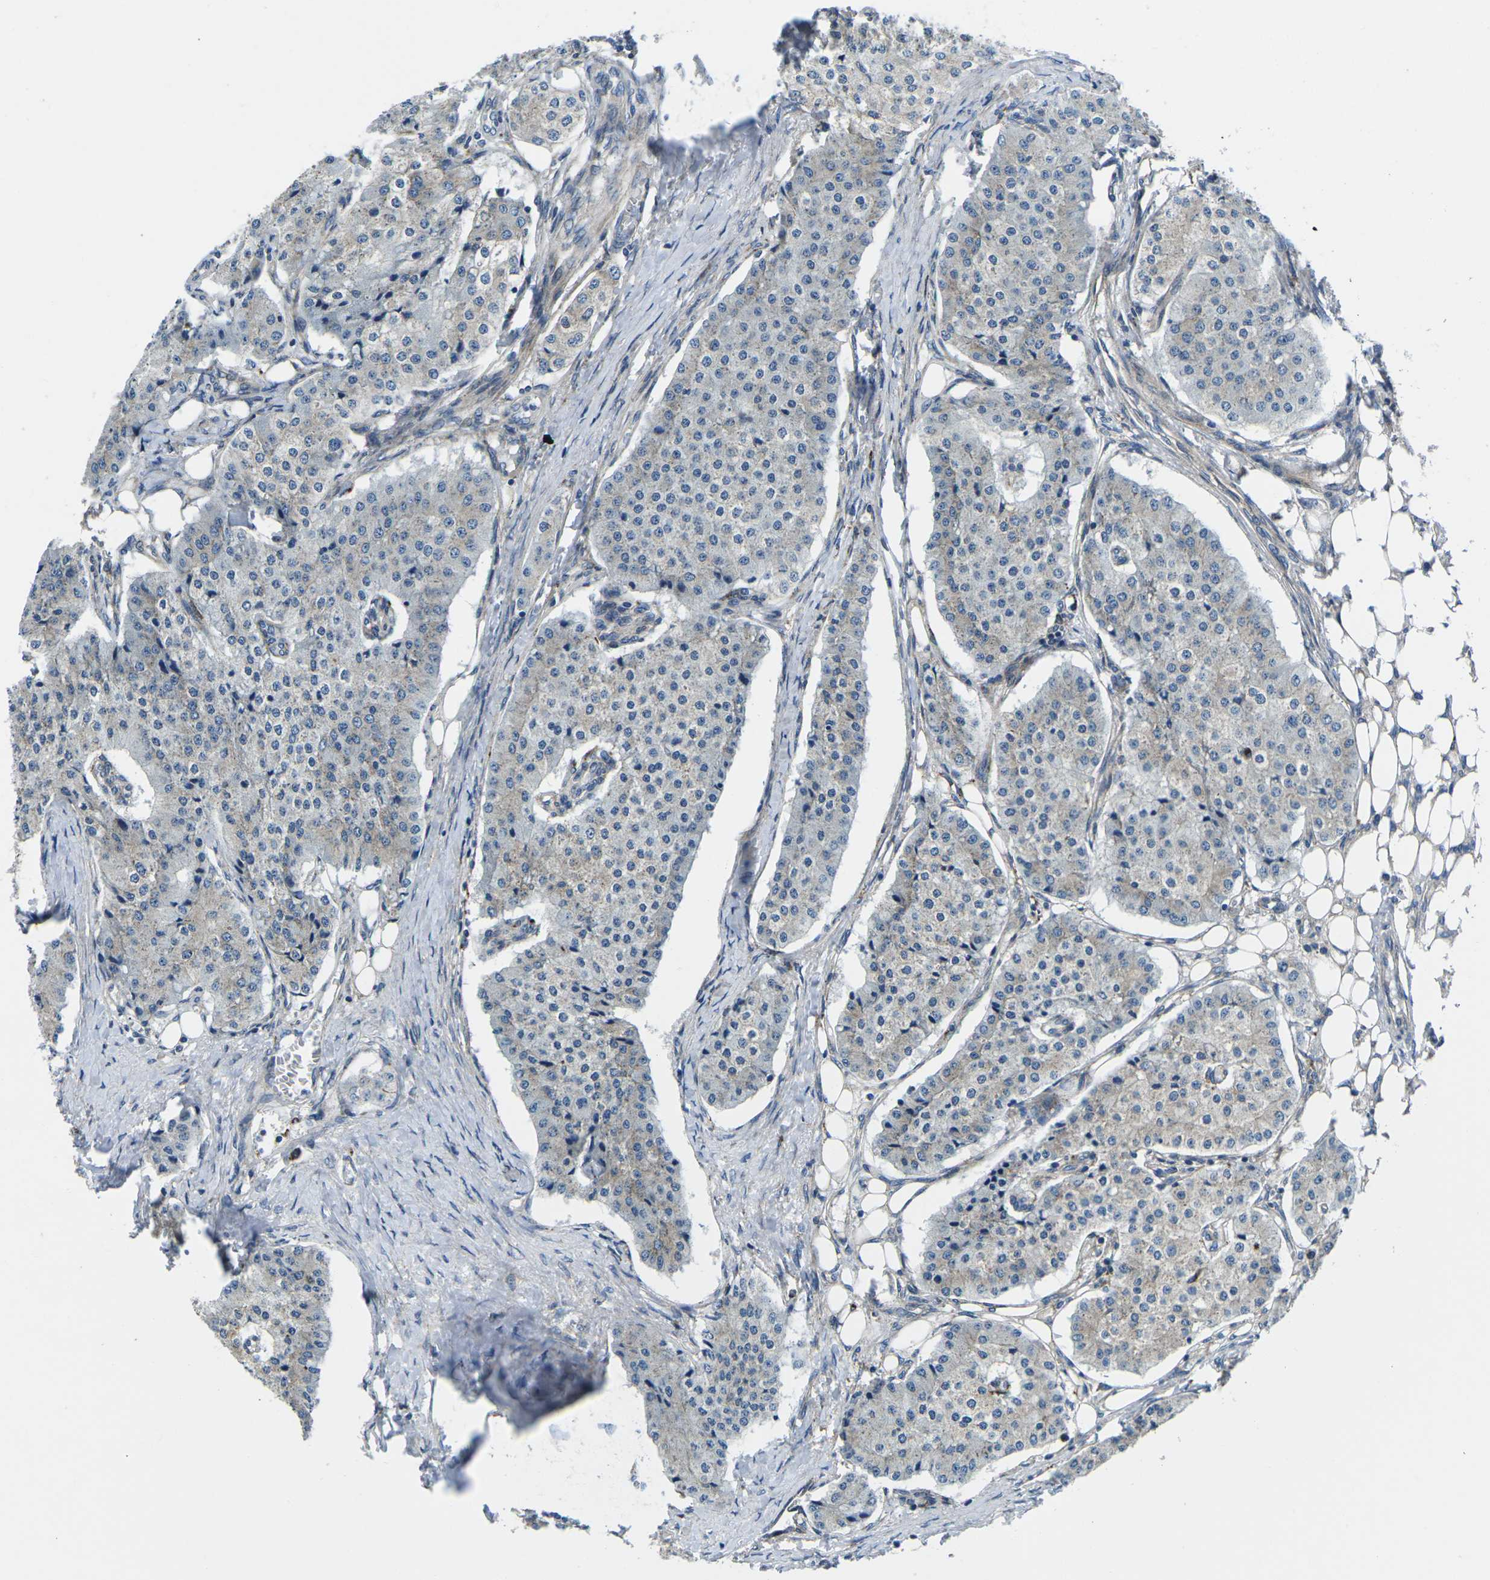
{"staining": {"intensity": "weak", "quantity": "25%-75%", "location": "cytoplasmic/membranous"}, "tissue": "carcinoid", "cell_type": "Tumor cells", "image_type": "cancer", "snomed": [{"axis": "morphology", "description": "Carcinoid, malignant, NOS"}, {"axis": "topography", "description": "Colon"}], "caption": "This histopathology image shows carcinoid stained with immunohistochemistry to label a protein in brown. The cytoplasmic/membranous of tumor cells show weak positivity for the protein. Nuclei are counter-stained blue.", "gene": "DLG1", "patient": {"sex": "female", "age": 52}}